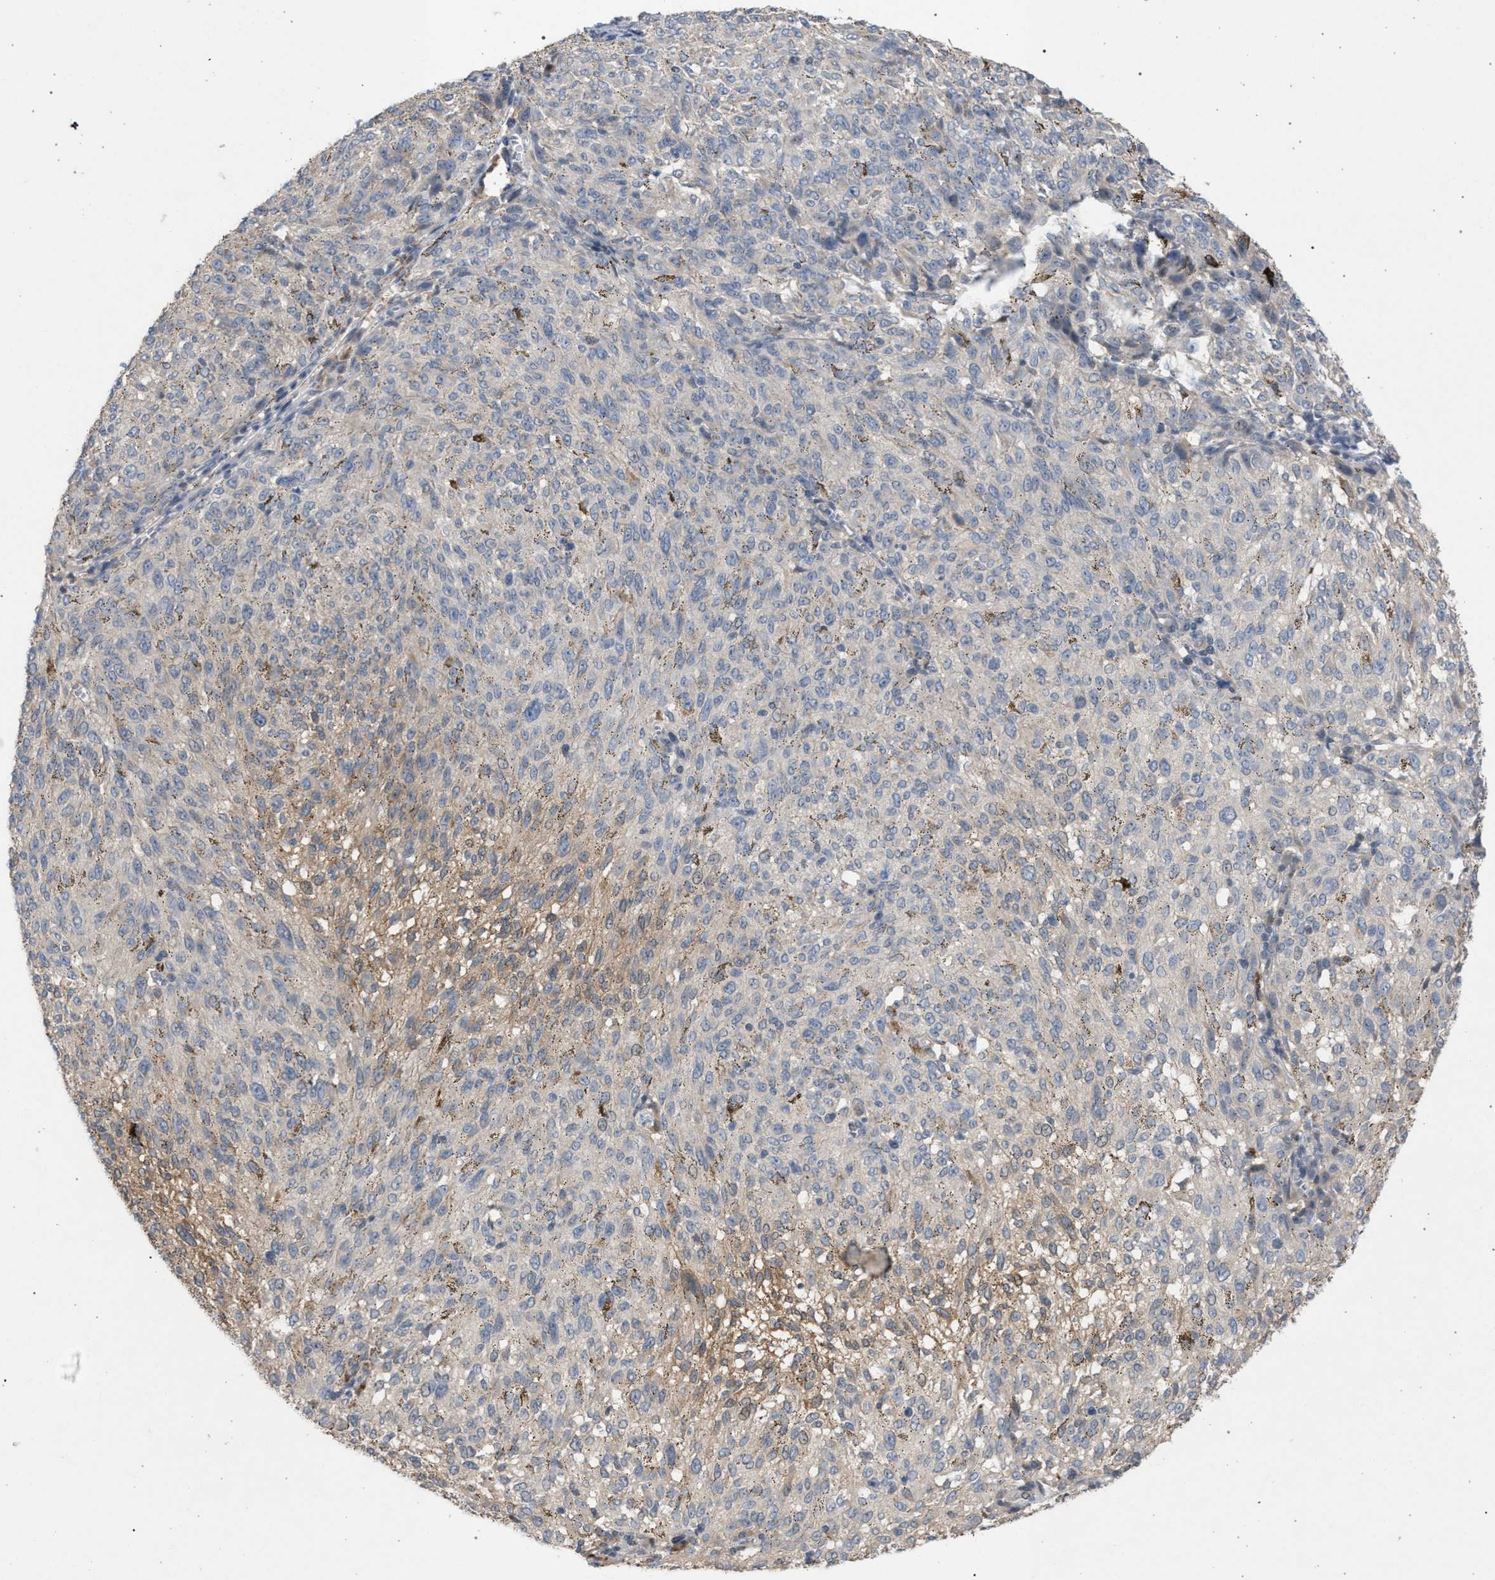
{"staining": {"intensity": "weak", "quantity": "<25%", "location": "cytoplasmic/membranous"}, "tissue": "melanoma", "cell_type": "Tumor cells", "image_type": "cancer", "snomed": [{"axis": "morphology", "description": "Malignant melanoma, NOS"}, {"axis": "topography", "description": "Skin"}], "caption": "Immunohistochemistry micrograph of neoplastic tissue: human malignant melanoma stained with DAB shows no significant protein positivity in tumor cells. (Stains: DAB immunohistochemistry (IHC) with hematoxylin counter stain, Microscopy: brightfield microscopy at high magnification).", "gene": "TECPR1", "patient": {"sex": "female", "age": 72}}